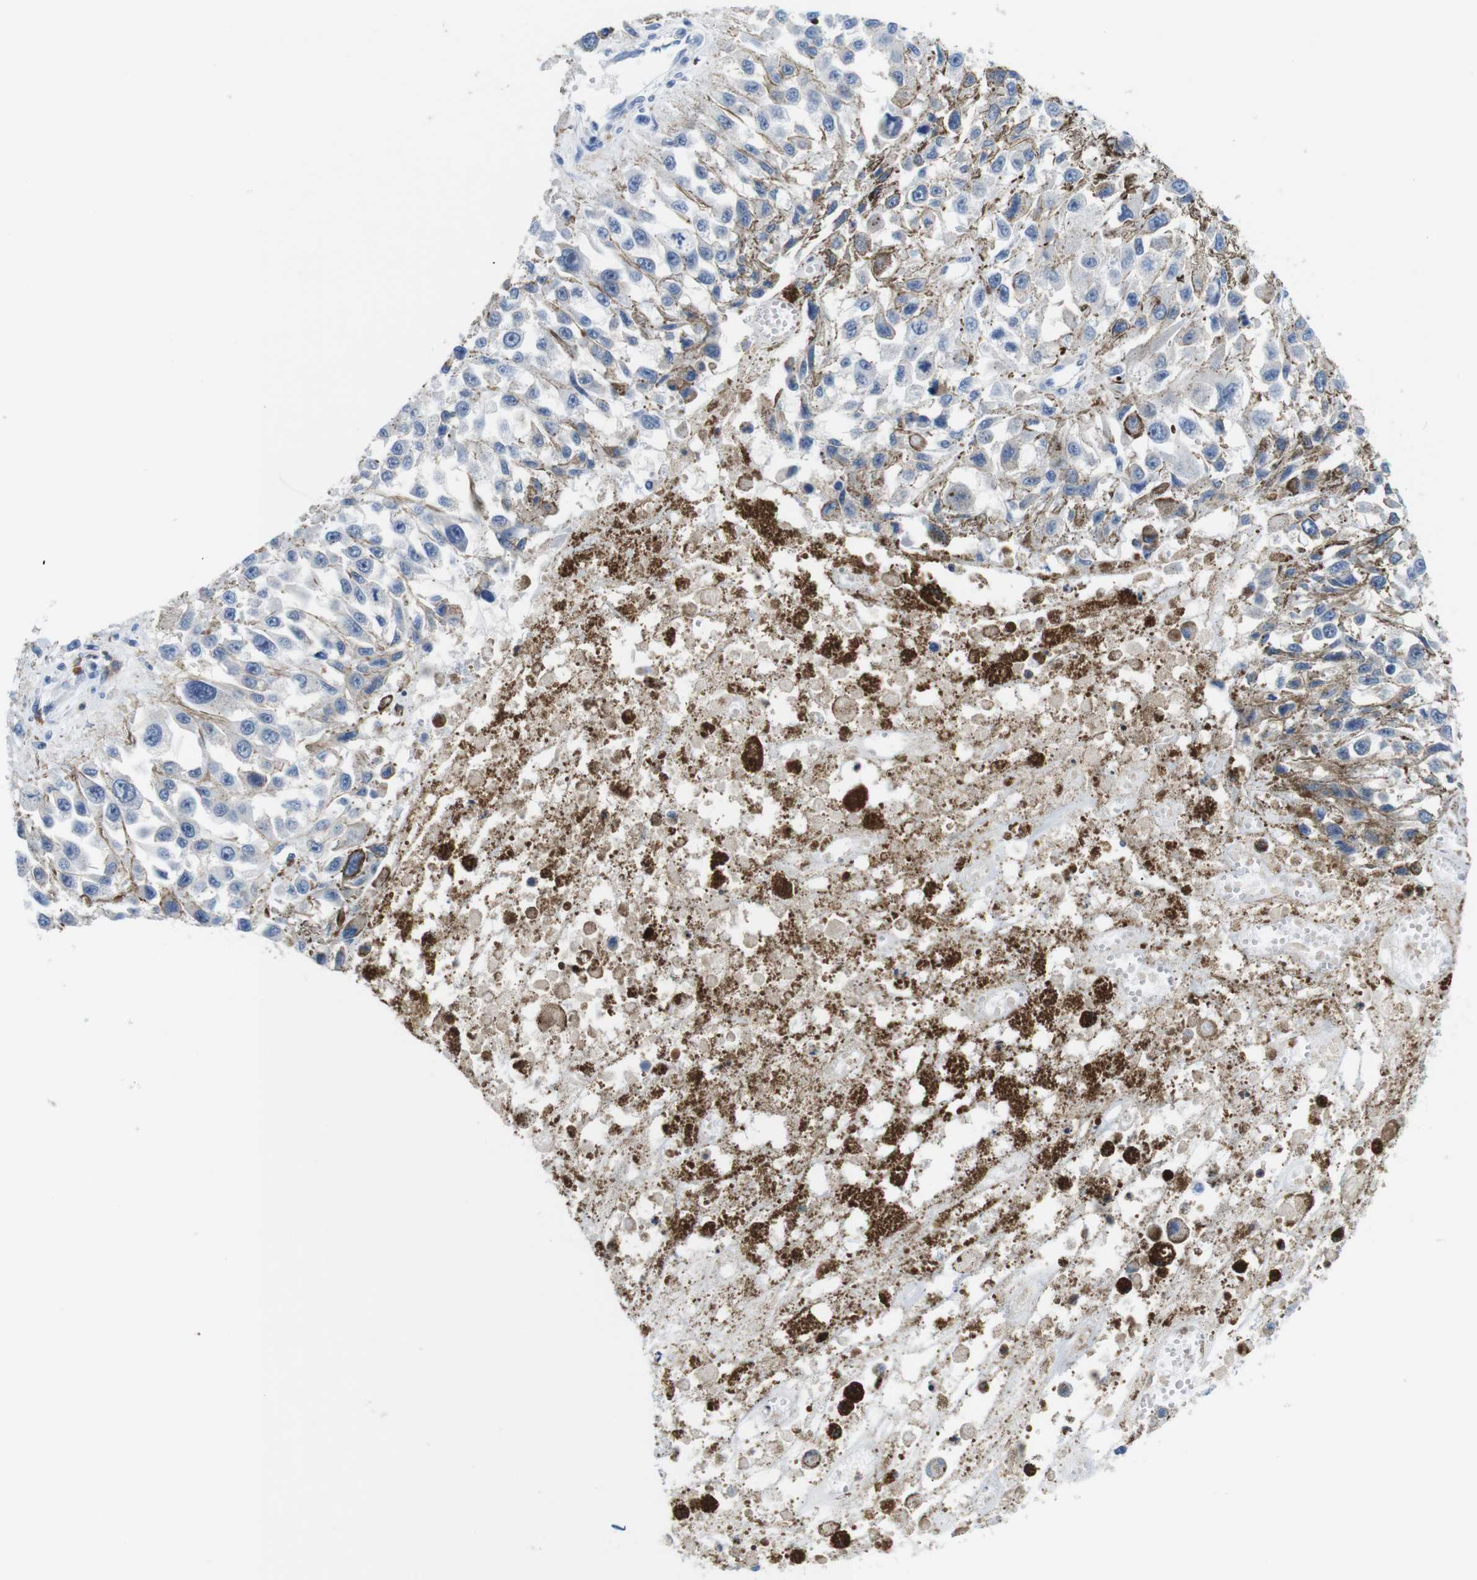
{"staining": {"intensity": "negative", "quantity": "none", "location": "none"}, "tissue": "melanoma", "cell_type": "Tumor cells", "image_type": "cancer", "snomed": [{"axis": "morphology", "description": "Malignant melanoma, Metastatic site"}, {"axis": "topography", "description": "Lymph node"}], "caption": "Immunohistochemistry (IHC) of human malignant melanoma (metastatic site) exhibits no expression in tumor cells.", "gene": "CD300C", "patient": {"sex": "male", "age": 59}}